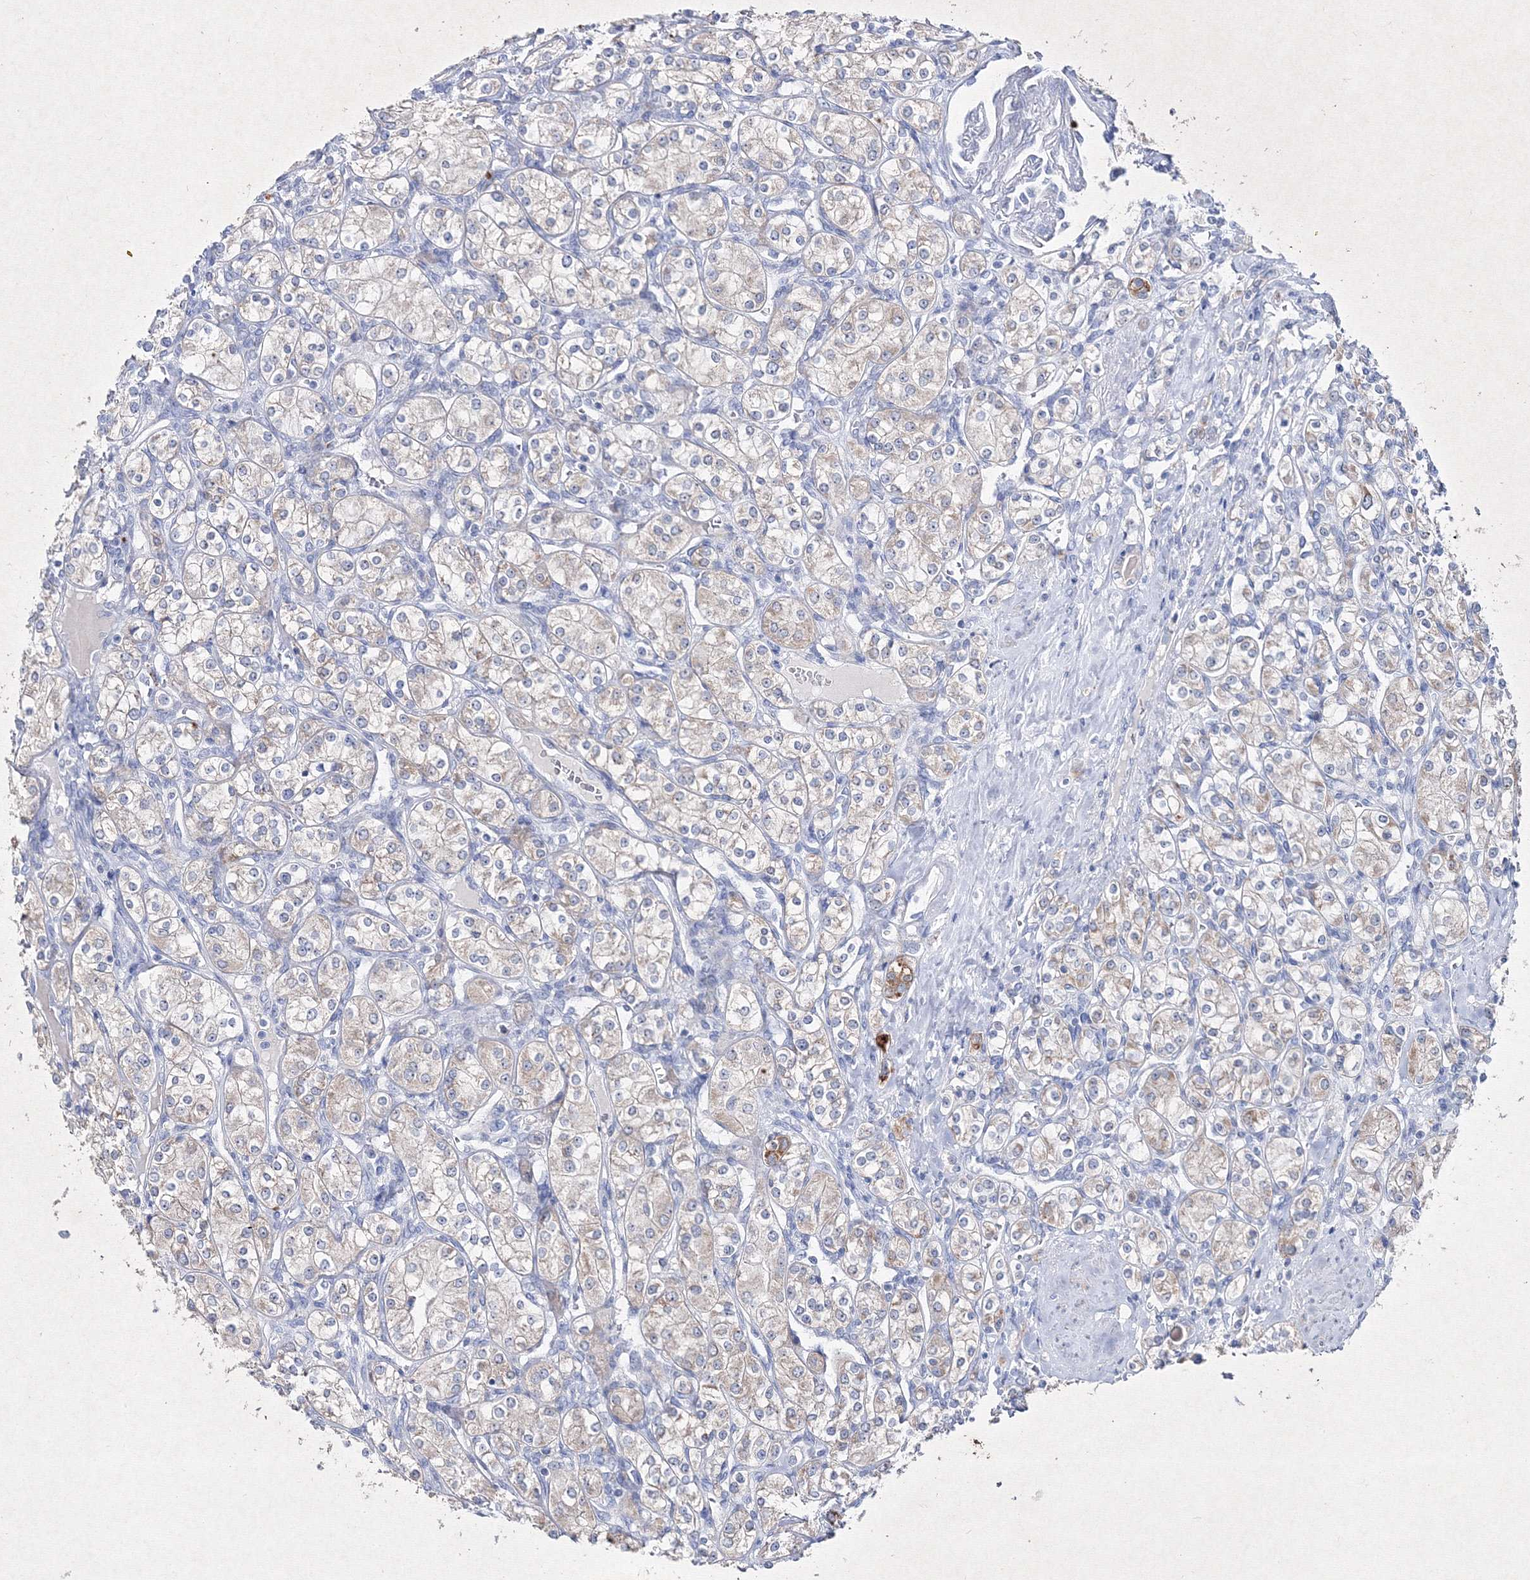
{"staining": {"intensity": "moderate", "quantity": "<25%", "location": "cytoplasmic/membranous"}, "tissue": "renal cancer", "cell_type": "Tumor cells", "image_type": "cancer", "snomed": [{"axis": "morphology", "description": "Adenocarcinoma, NOS"}, {"axis": "topography", "description": "Kidney"}], "caption": "Tumor cells display moderate cytoplasmic/membranous staining in approximately <25% of cells in renal cancer. (DAB (3,3'-diaminobenzidine) IHC with brightfield microscopy, high magnification).", "gene": "SMIM29", "patient": {"sex": "male", "age": 77}}